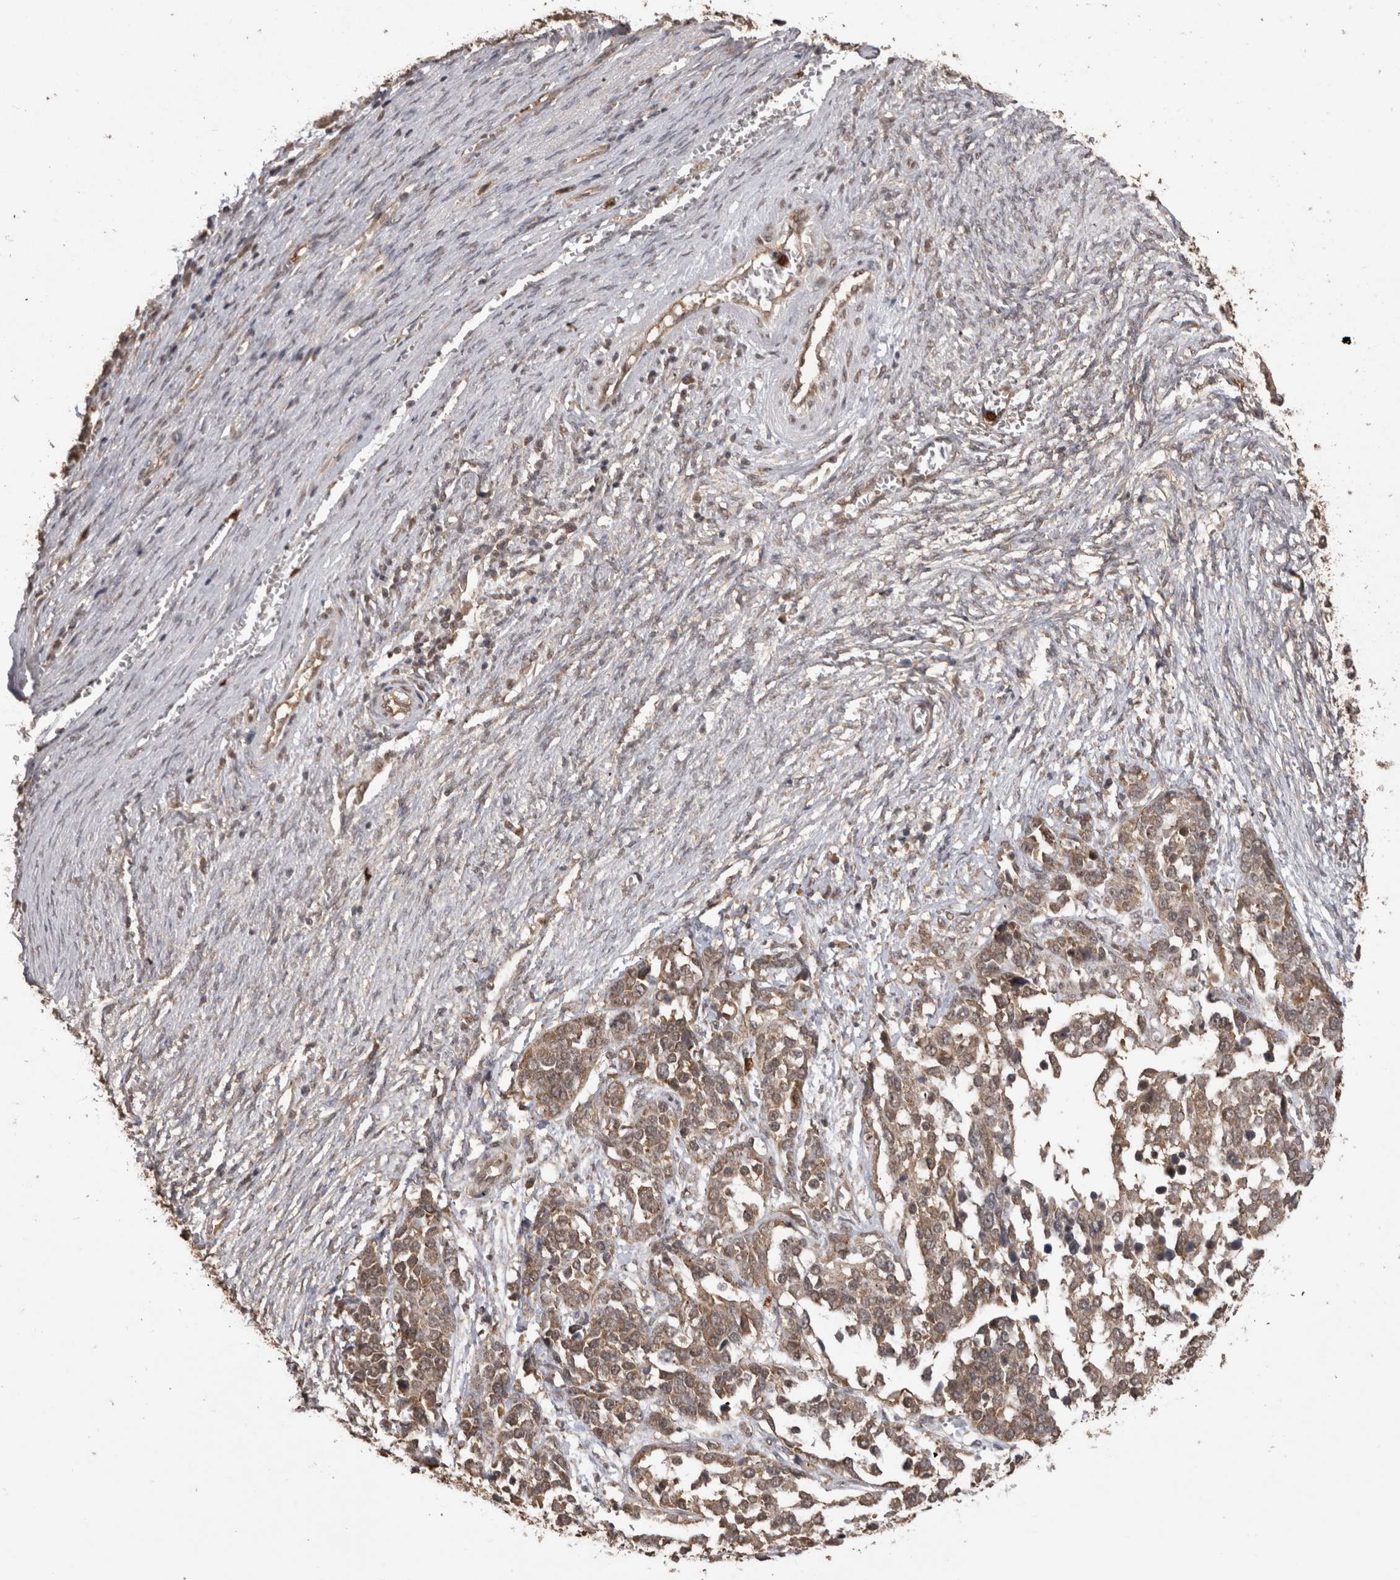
{"staining": {"intensity": "moderate", "quantity": ">75%", "location": "cytoplasmic/membranous"}, "tissue": "ovarian cancer", "cell_type": "Tumor cells", "image_type": "cancer", "snomed": [{"axis": "morphology", "description": "Cystadenocarcinoma, serous, NOS"}, {"axis": "topography", "description": "Ovary"}], "caption": "High-power microscopy captured an immunohistochemistry histopathology image of ovarian cancer, revealing moderate cytoplasmic/membranous expression in approximately >75% of tumor cells. (DAB IHC with brightfield microscopy, high magnification).", "gene": "PAK4", "patient": {"sex": "female", "age": 44}}